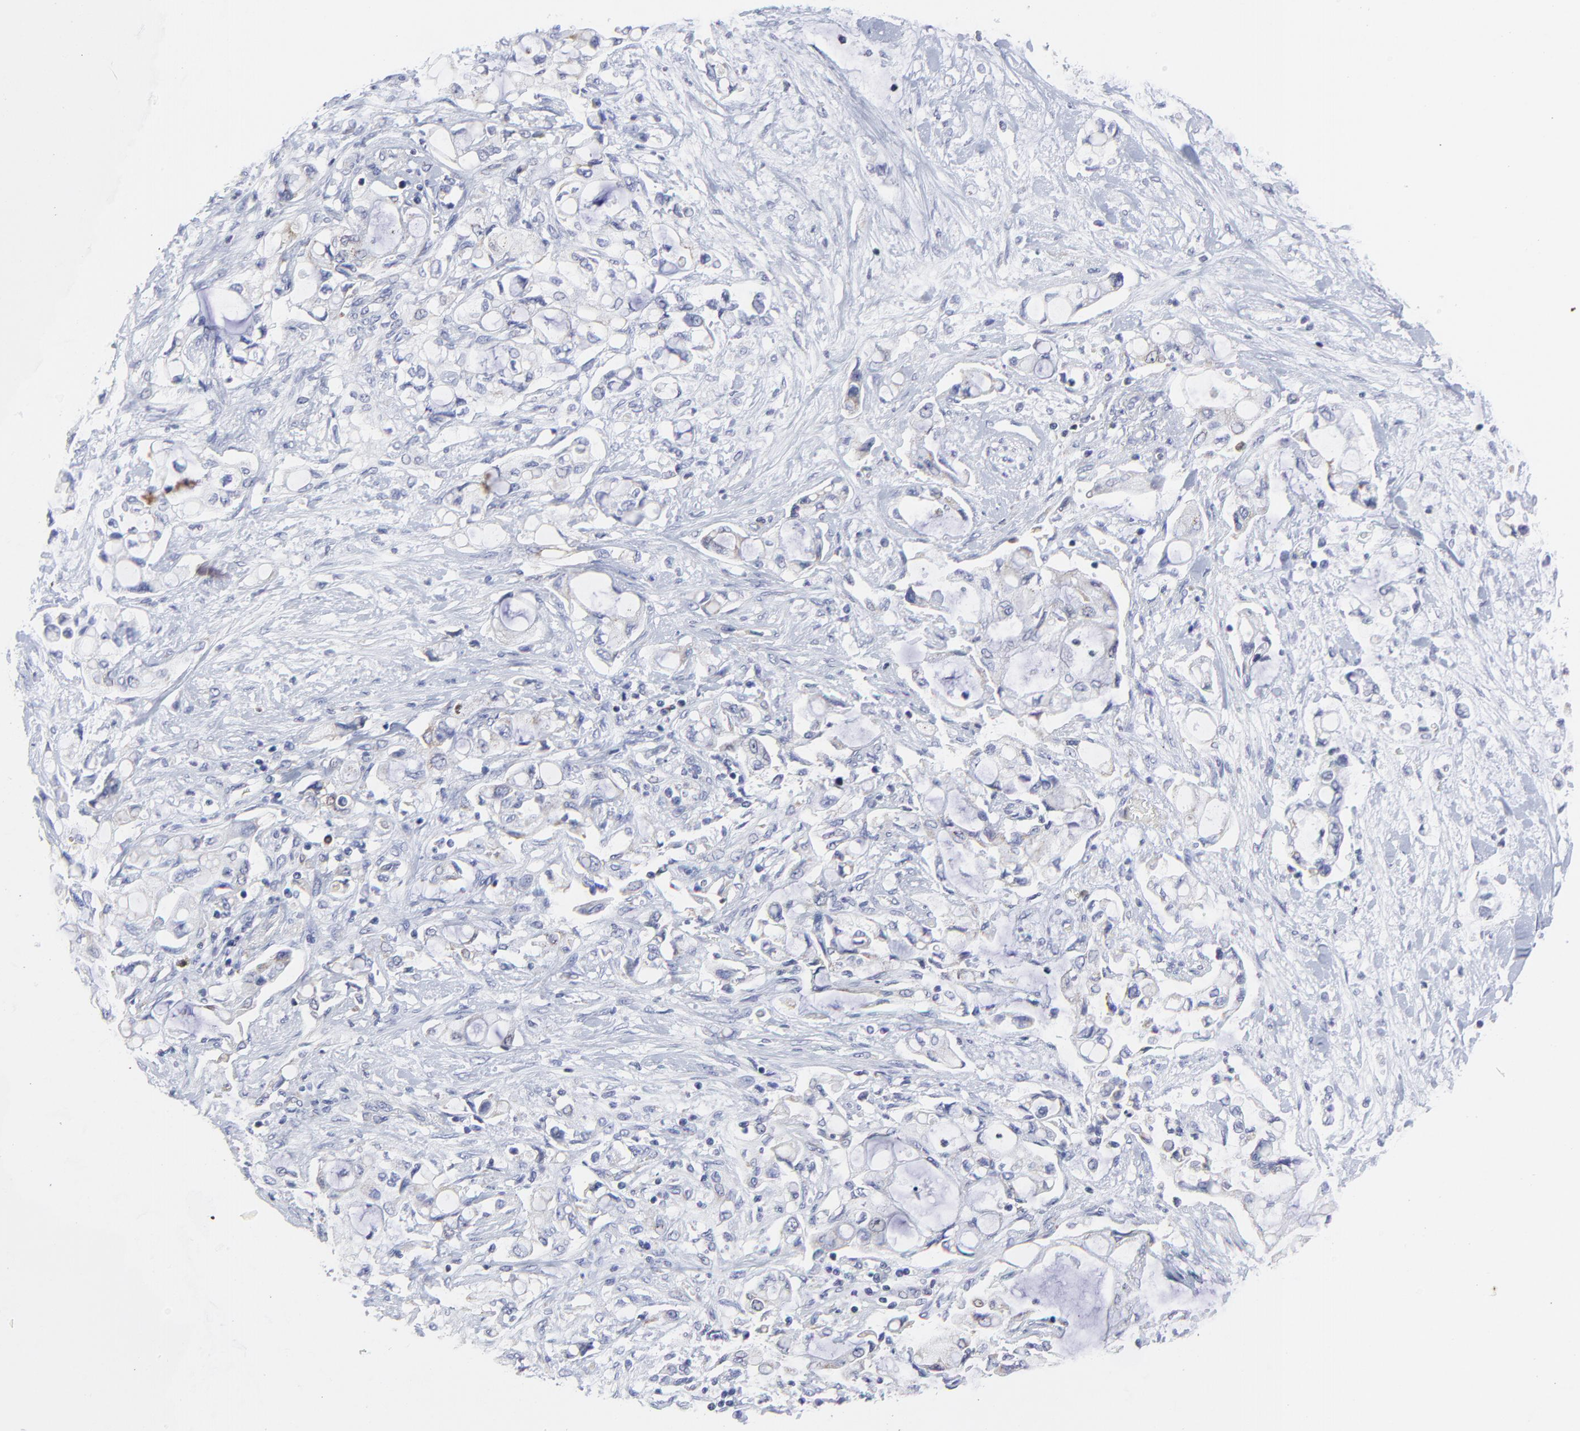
{"staining": {"intensity": "negative", "quantity": "none", "location": "none"}, "tissue": "pancreatic cancer", "cell_type": "Tumor cells", "image_type": "cancer", "snomed": [{"axis": "morphology", "description": "Adenocarcinoma, NOS"}, {"axis": "topography", "description": "Pancreas"}], "caption": "The immunohistochemistry image has no significant positivity in tumor cells of pancreatic adenocarcinoma tissue.", "gene": "NCAPH", "patient": {"sex": "female", "age": 70}}